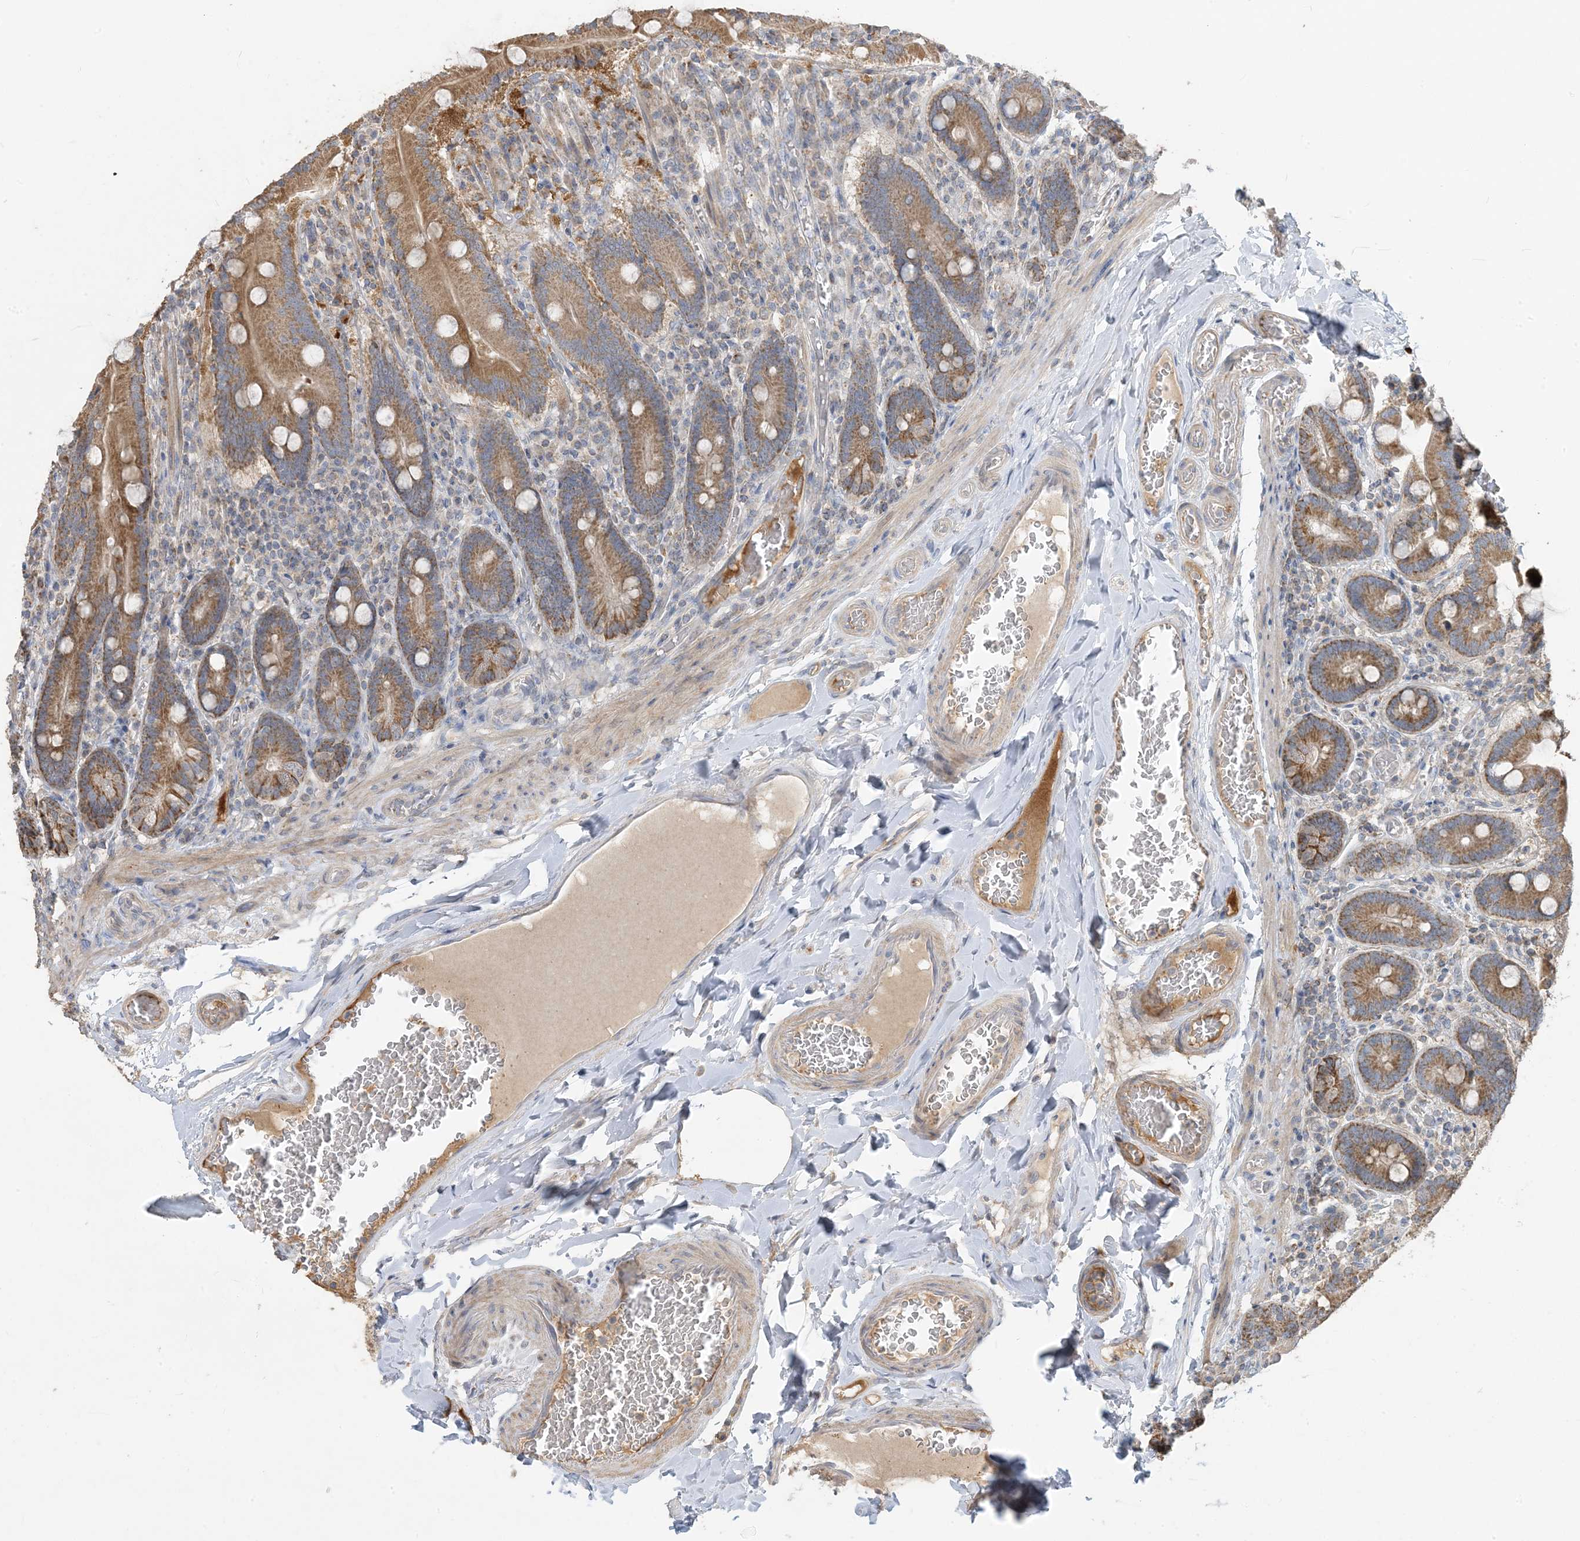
{"staining": {"intensity": "moderate", "quantity": ">75%", "location": "cytoplasmic/membranous"}, "tissue": "duodenum", "cell_type": "Glandular cells", "image_type": "normal", "snomed": [{"axis": "morphology", "description": "Normal tissue, NOS"}, {"axis": "topography", "description": "Duodenum"}], "caption": "Moderate cytoplasmic/membranous protein expression is identified in approximately >75% of glandular cells in duodenum. The staining was performed using DAB, with brown indicating positive protein expression. Nuclei are stained blue with hematoxylin.", "gene": "ECHDC1", "patient": {"sex": "female", "age": 62}}